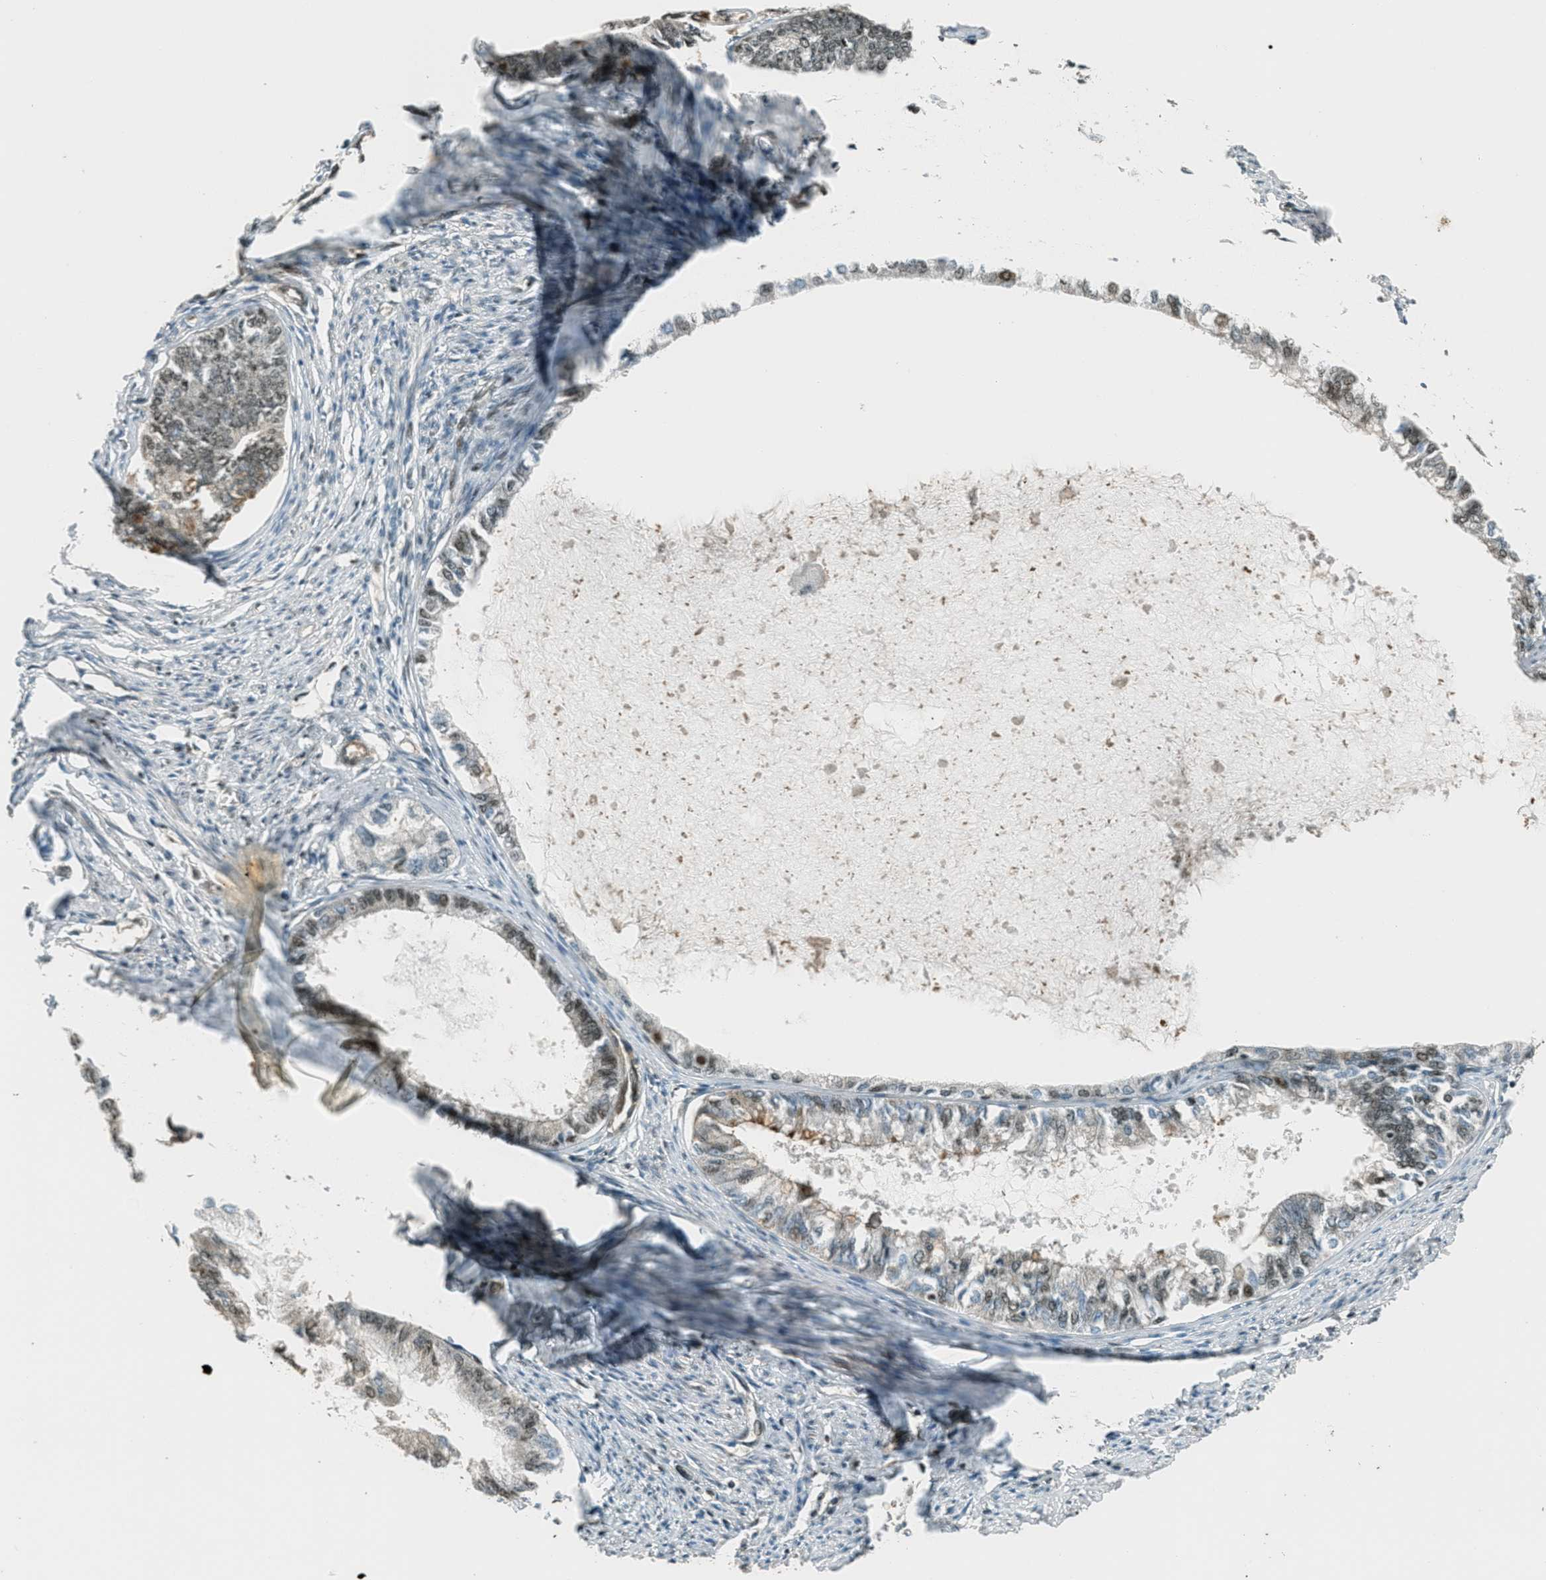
{"staining": {"intensity": "moderate", "quantity": "<25%", "location": "nuclear"}, "tissue": "endometrial cancer", "cell_type": "Tumor cells", "image_type": "cancer", "snomed": [{"axis": "morphology", "description": "Adenocarcinoma, NOS"}, {"axis": "topography", "description": "Endometrium"}], "caption": "Protein expression analysis of human endometrial cancer reveals moderate nuclear expression in about <25% of tumor cells. The staining is performed using DAB brown chromogen to label protein expression. The nuclei are counter-stained blue using hematoxylin.", "gene": "FOXM1", "patient": {"sex": "female", "age": 86}}